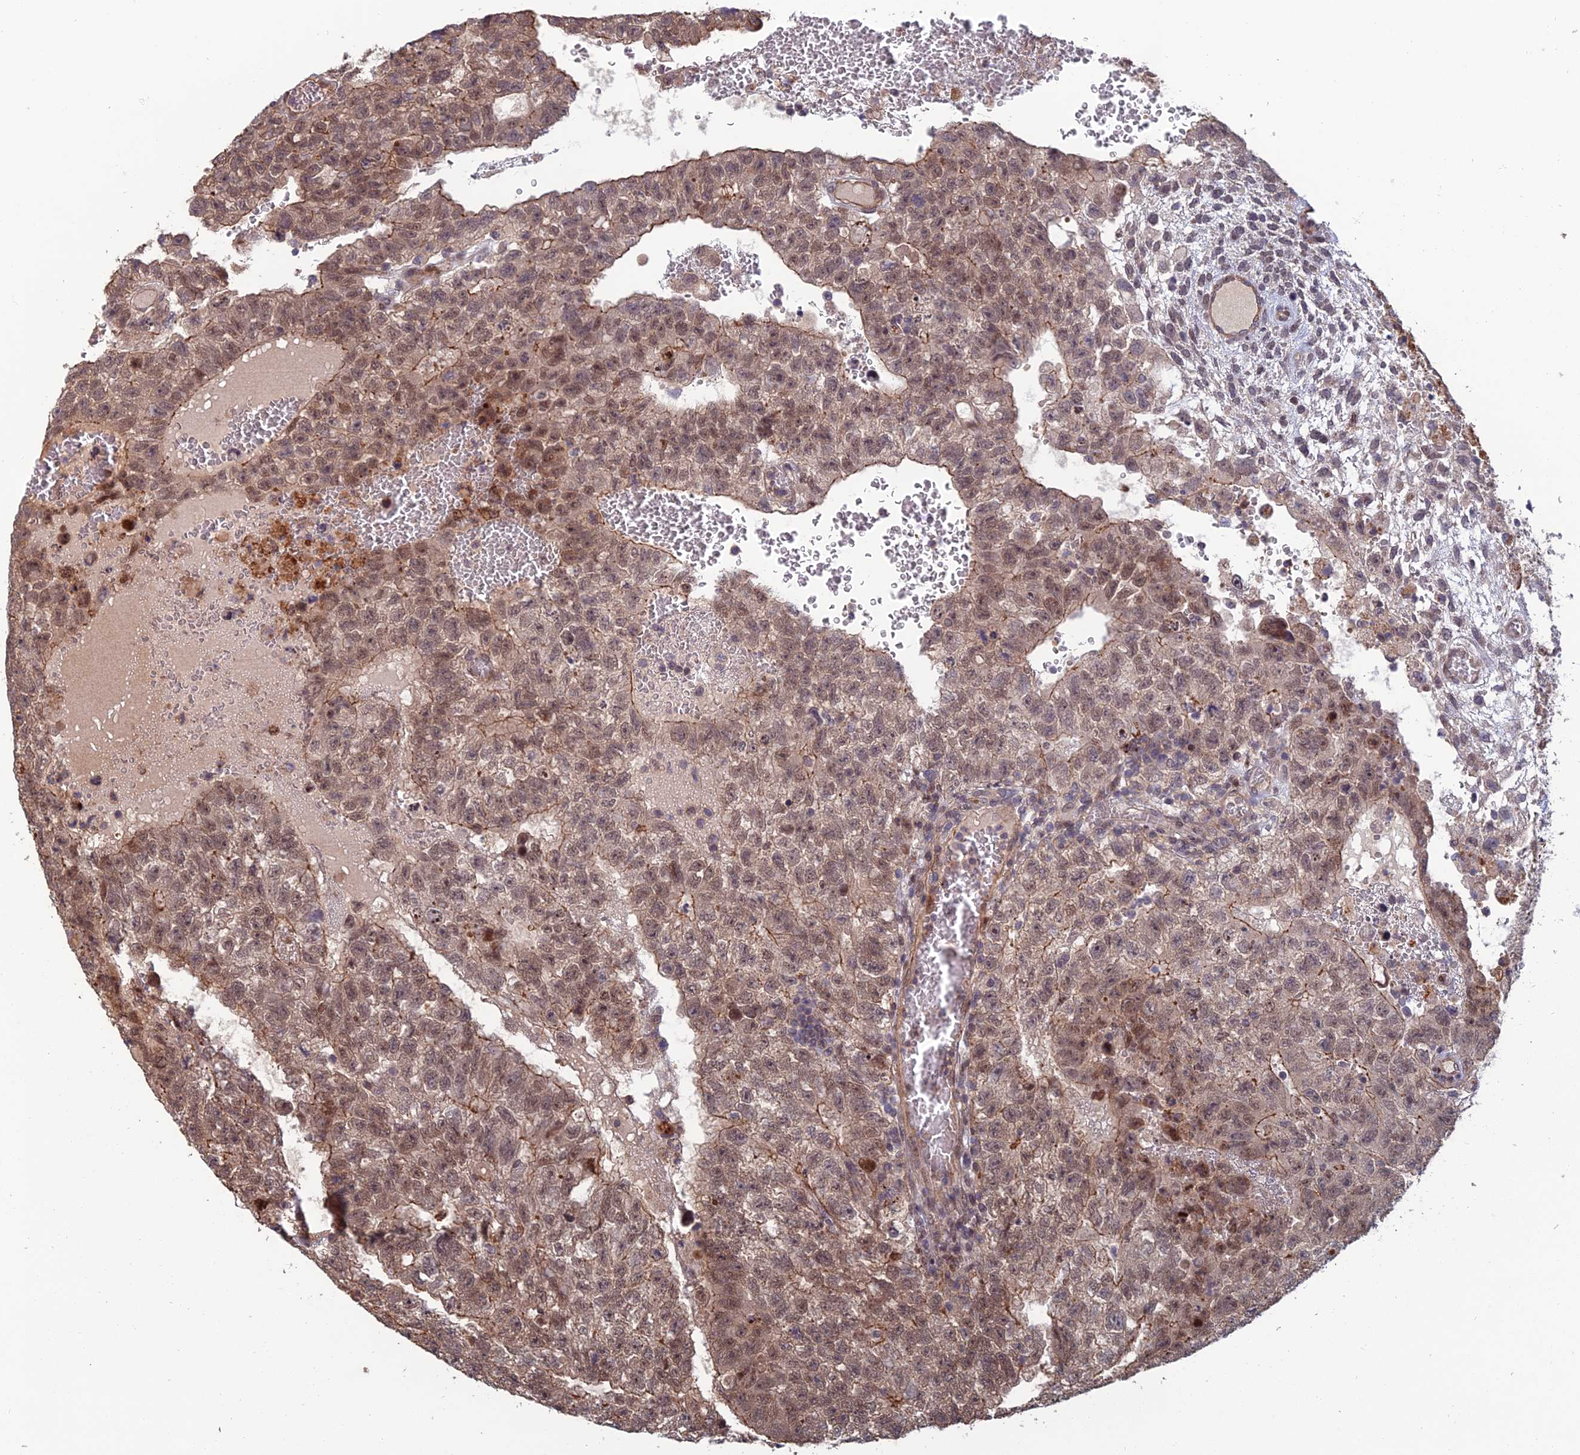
{"staining": {"intensity": "moderate", "quantity": "25%-75%", "location": "cytoplasmic/membranous,nuclear"}, "tissue": "testis cancer", "cell_type": "Tumor cells", "image_type": "cancer", "snomed": [{"axis": "morphology", "description": "Carcinoma, Embryonal, NOS"}, {"axis": "topography", "description": "Testis"}], "caption": "Immunohistochemistry (IHC) (DAB (3,3'-diaminobenzidine)) staining of testis embryonal carcinoma displays moderate cytoplasmic/membranous and nuclear protein staining in about 25%-75% of tumor cells.", "gene": "CCDC183", "patient": {"sex": "male", "age": 26}}